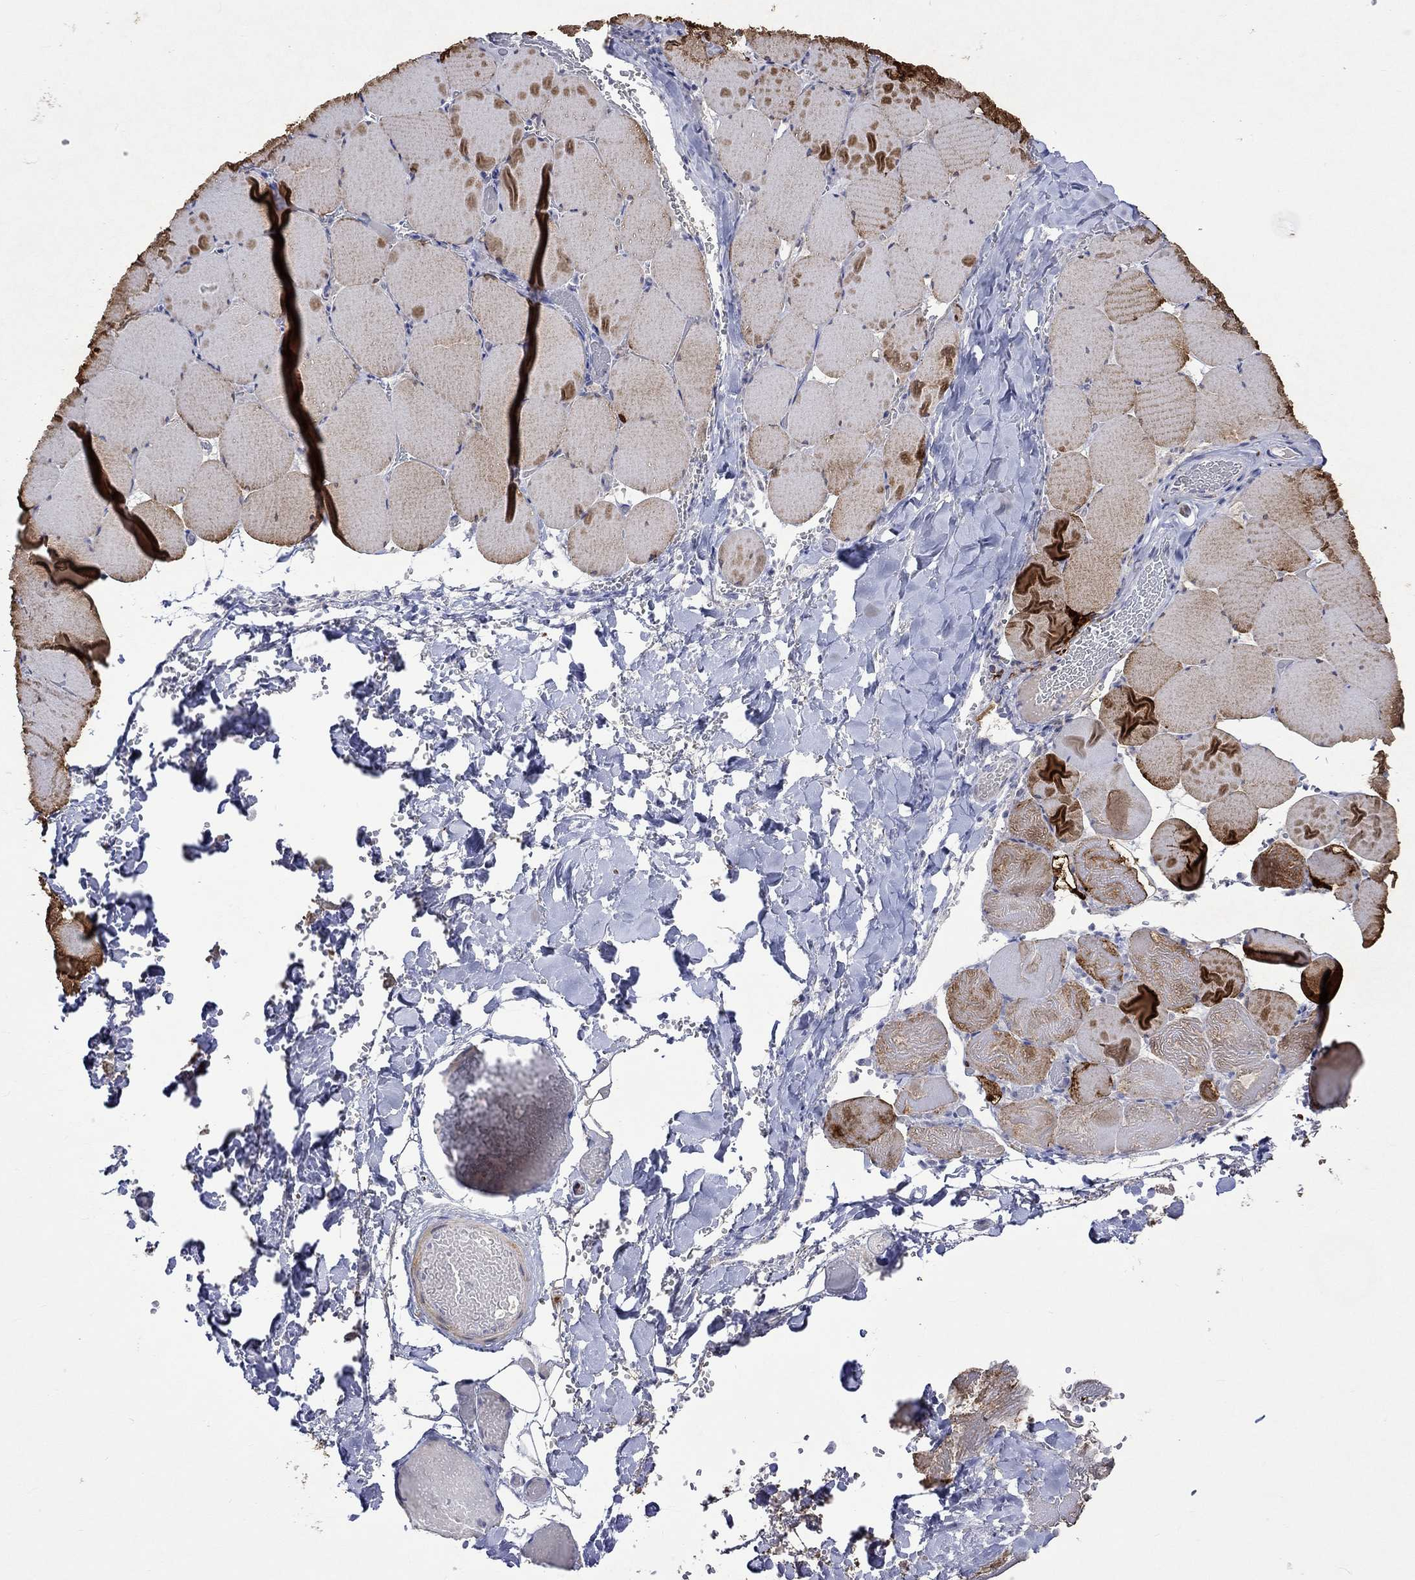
{"staining": {"intensity": "strong", "quantity": "25%-75%", "location": "cytoplasmic/membranous"}, "tissue": "skeletal muscle", "cell_type": "Myocytes", "image_type": "normal", "snomed": [{"axis": "morphology", "description": "Normal tissue, NOS"}, {"axis": "morphology", "description": "Malignant melanoma, Metastatic site"}, {"axis": "topography", "description": "Skeletal muscle"}], "caption": "Myocytes display strong cytoplasmic/membranous staining in about 25%-75% of cells in unremarkable skeletal muscle.", "gene": "CRYAB", "patient": {"sex": "male", "age": 50}}